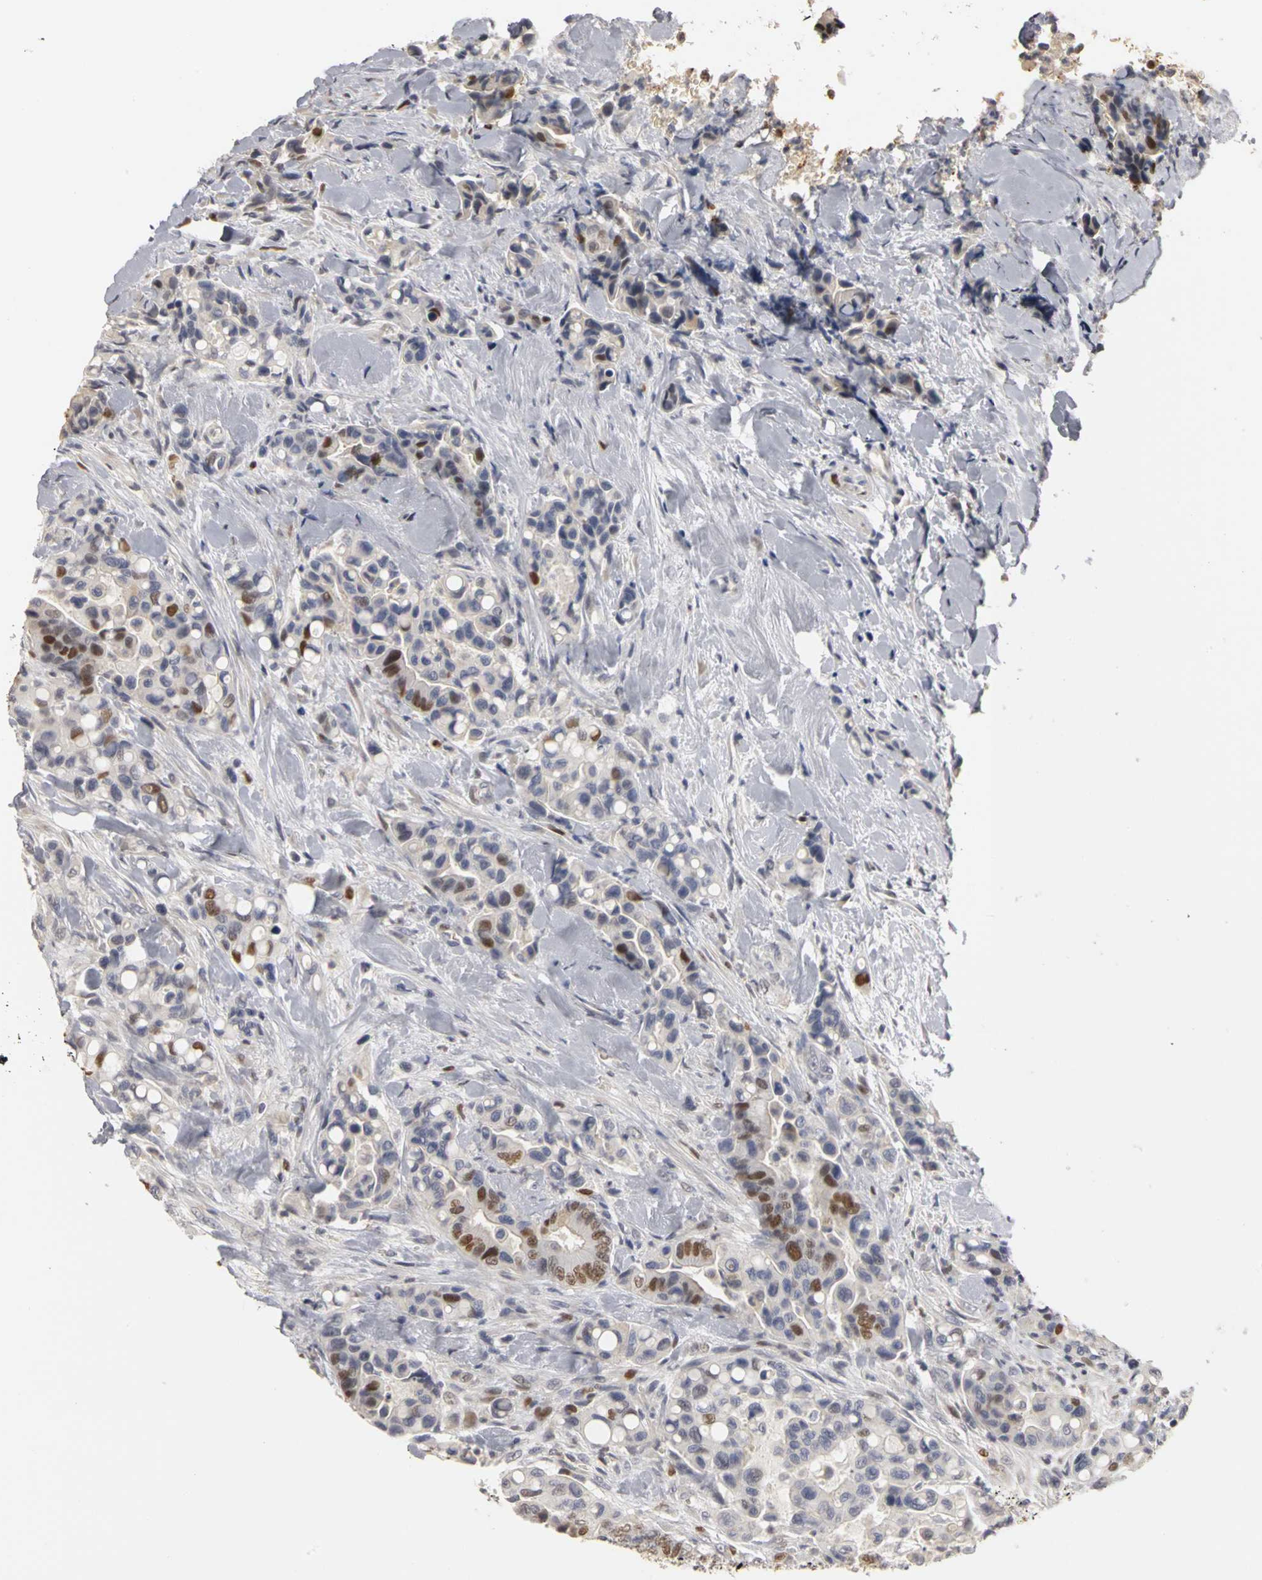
{"staining": {"intensity": "moderate", "quantity": "25%-75%", "location": "nuclear"}, "tissue": "colorectal cancer", "cell_type": "Tumor cells", "image_type": "cancer", "snomed": [{"axis": "morphology", "description": "Normal tissue, NOS"}, {"axis": "morphology", "description": "Adenocarcinoma, NOS"}, {"axis": "topography", "description": "Colon"}], "caption": "Protein positivity by IHC demonstrates moderate nuclear staining in about 25%-75% of tumor cells in colorectal cancer.", "gene": "MCM6", "patient": {"sex": "male", "age": 82}}